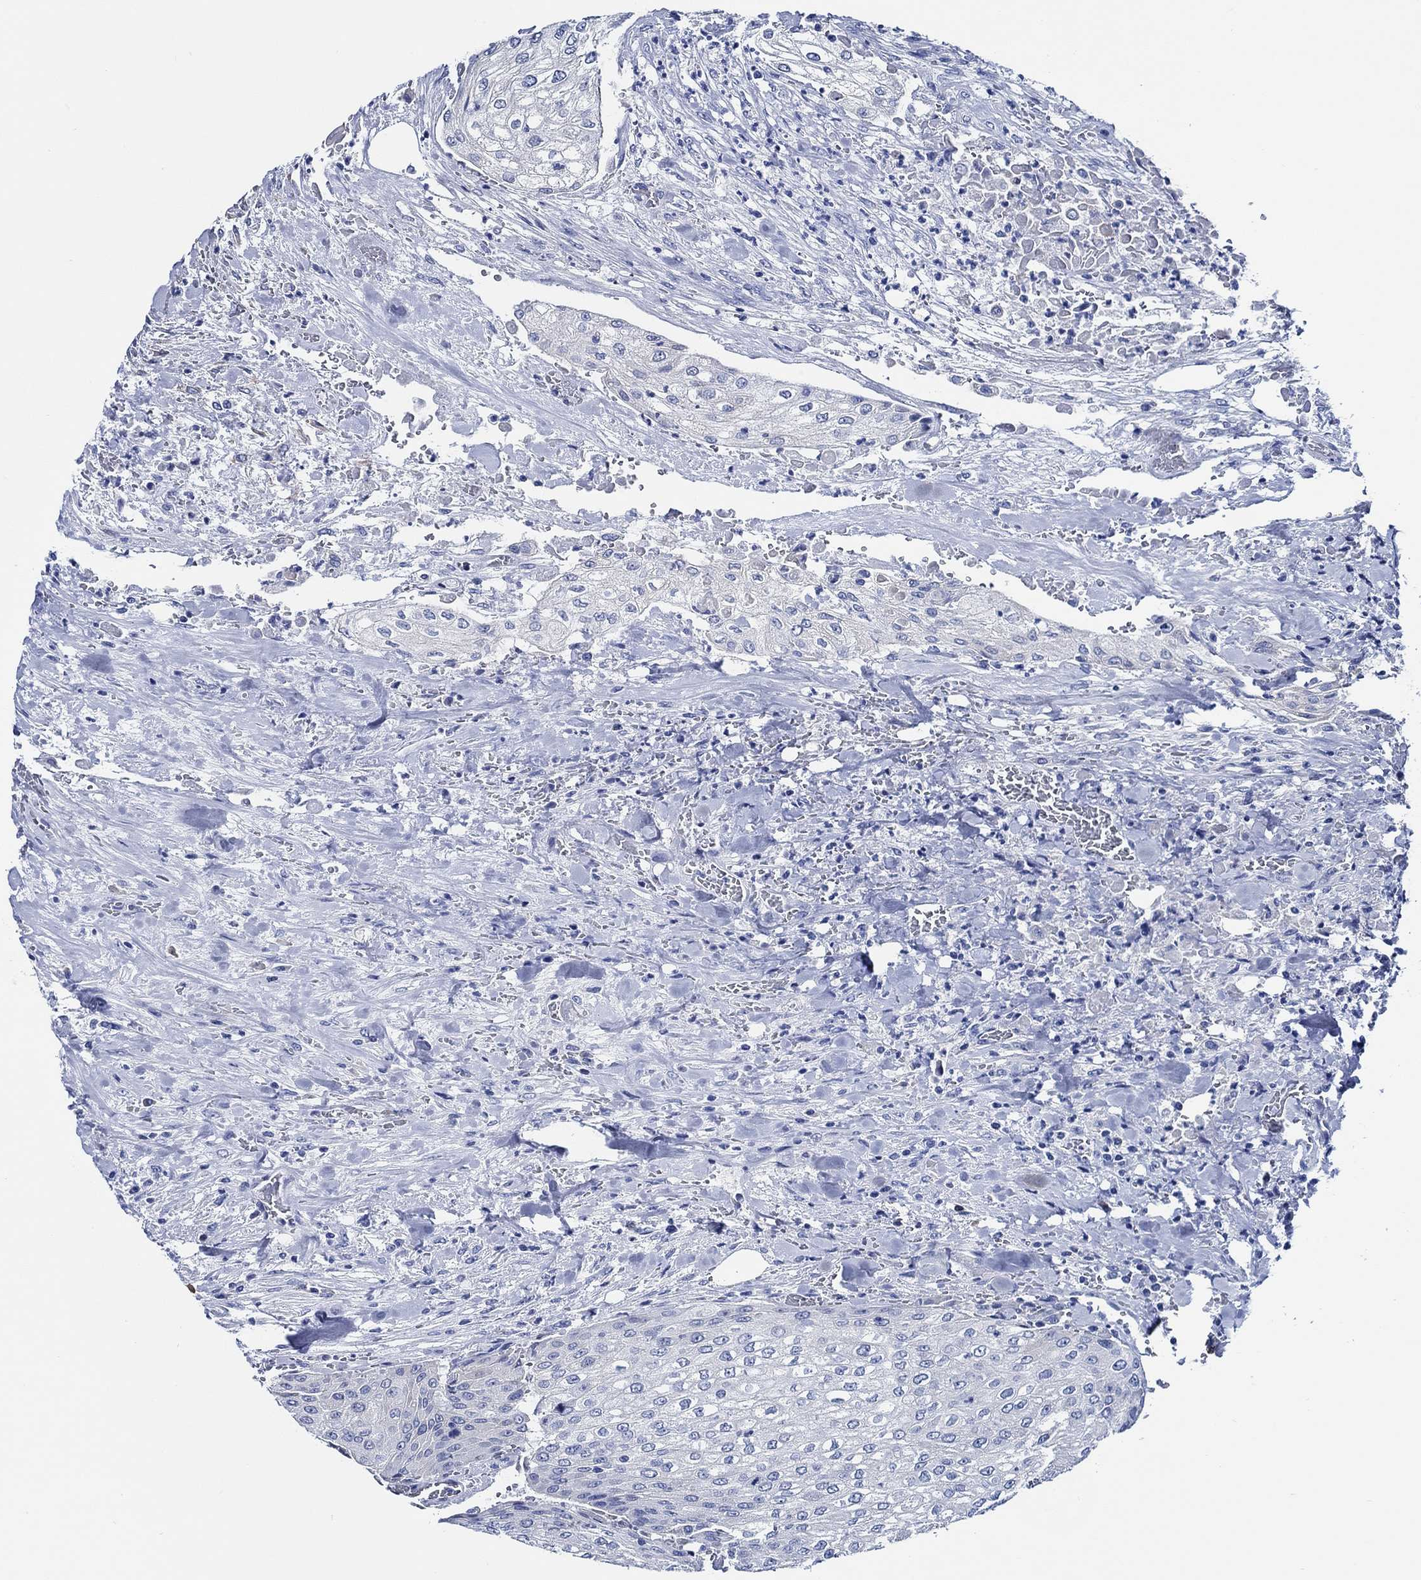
{"staining": {"intensity": "negative", "quantity": "none", "location": "none"}, "tissue": "urothelial cancer", "cell_type": "Tumor cells", "image_type": "cancer", "snomed": [{"axis": "morphology", "description": "Urothelial carcinoma, High grade"}, {"axis": "topography", "description": "Urinary bladder"}], "caption": "Immunohistochemistry (IHC) photomicrograph of neoplastic tissue: urothelial cancer stained with DAB (3,3'-diaminobenzidine) demonstrates no significant protein staining in tumor cells. (DAB IHC visualized using brightfield microscopy, high magnification).", "gene": "WDR62", "patient": {"sex": "male", "age": 62}}